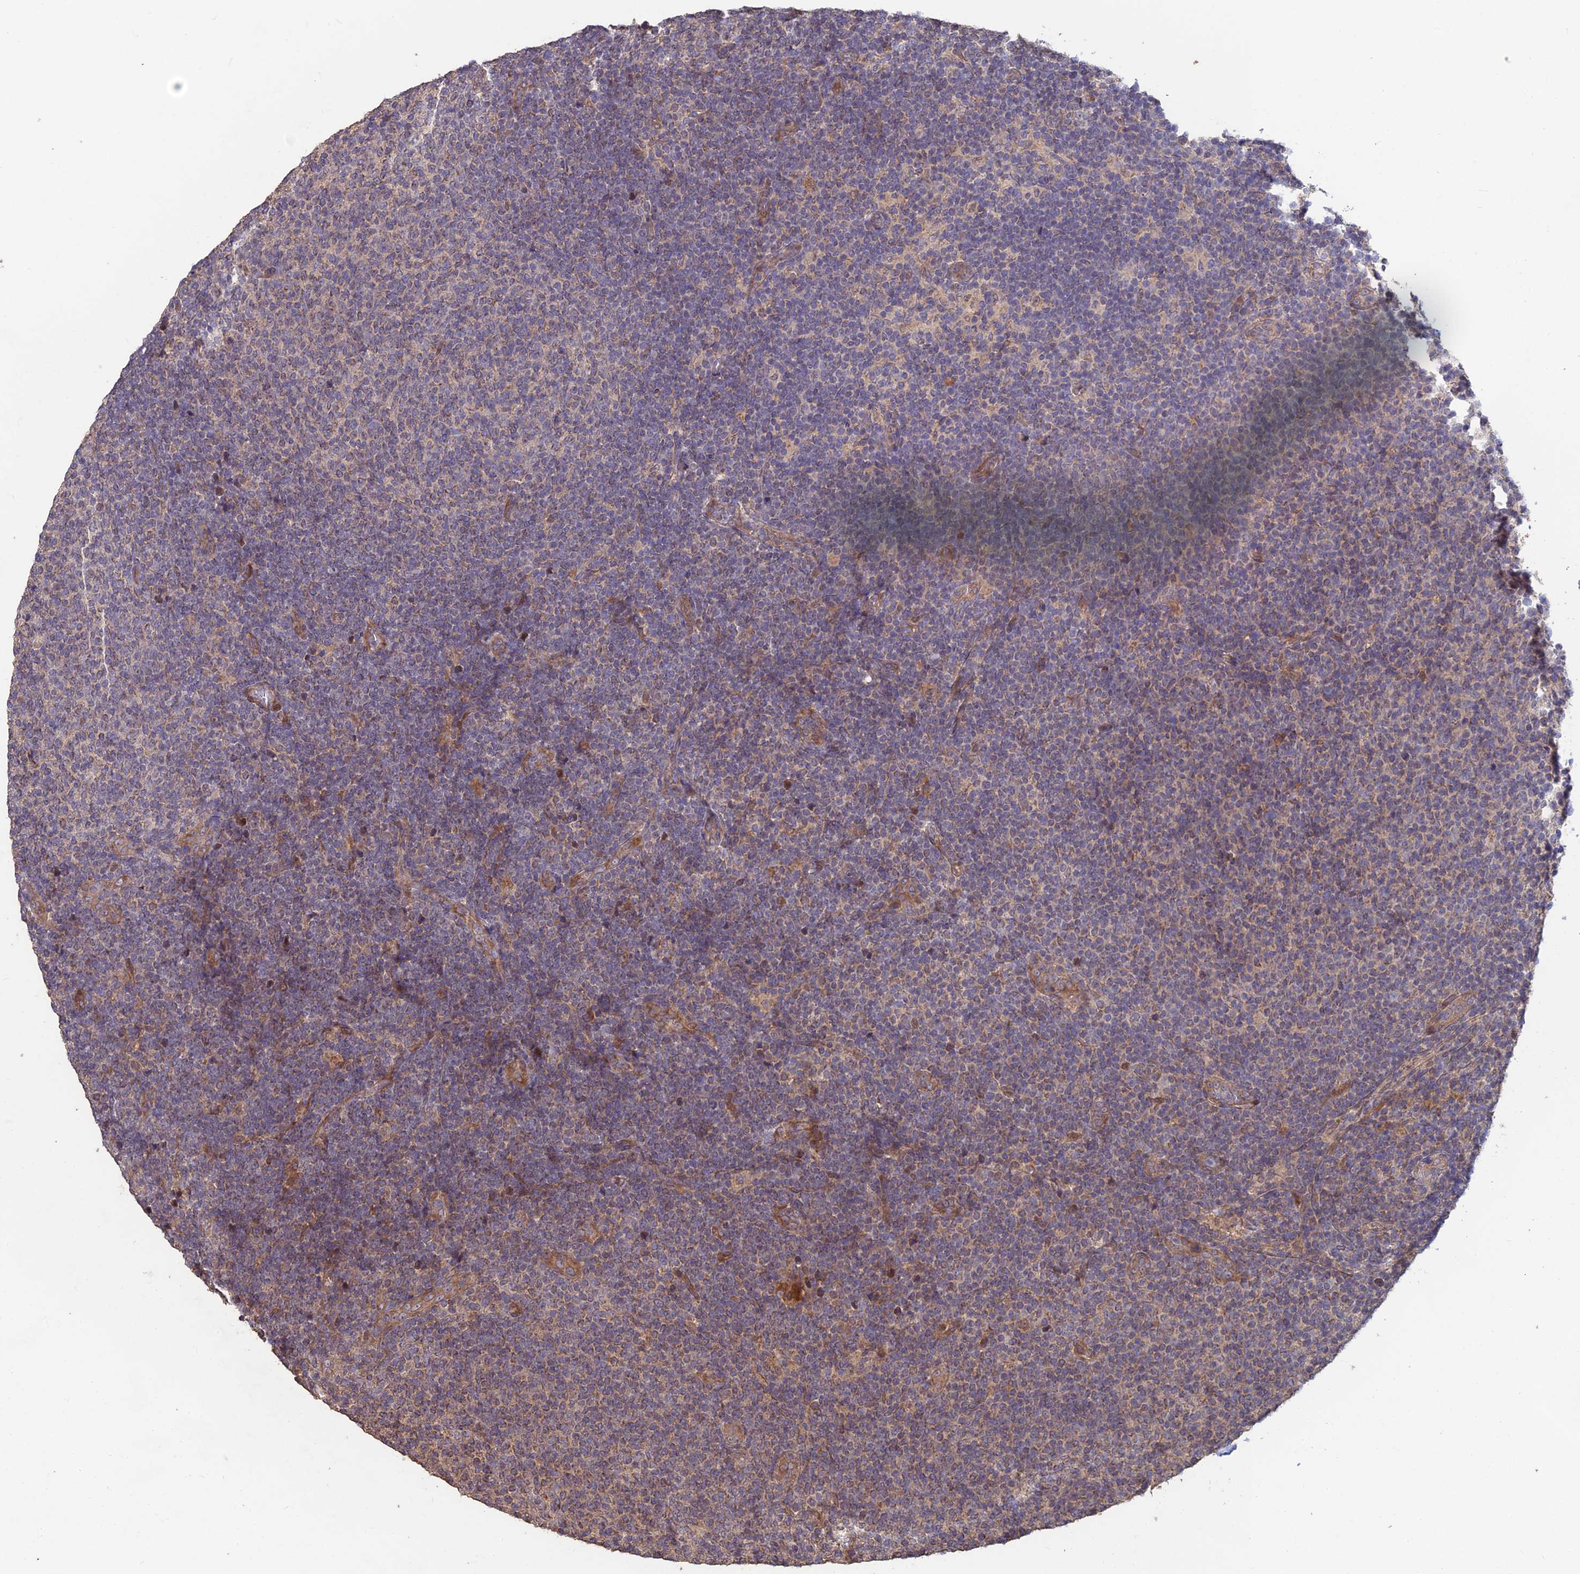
{"staining": {"intensity": "weak", "quantity": "<25%", "location": "cytoplasmic/membranous"}, "tissue": "lymphoma", "cell_type": "Tumor cells", "image_type": "cancer", "snomed": [{"axis": "morphology", "description": "Malignant lymphoma, non-Hodgkin's type, Low grade"}, {"axis": "topography", "description": "Lymph node"}], "caption": "The micrograph shows no staining of tumor cells in malignant lymphoma, non-Hodgkin's type (low-grade).", "gene": "SHISA5", "patient": {"sex": "male", "age": 66}}